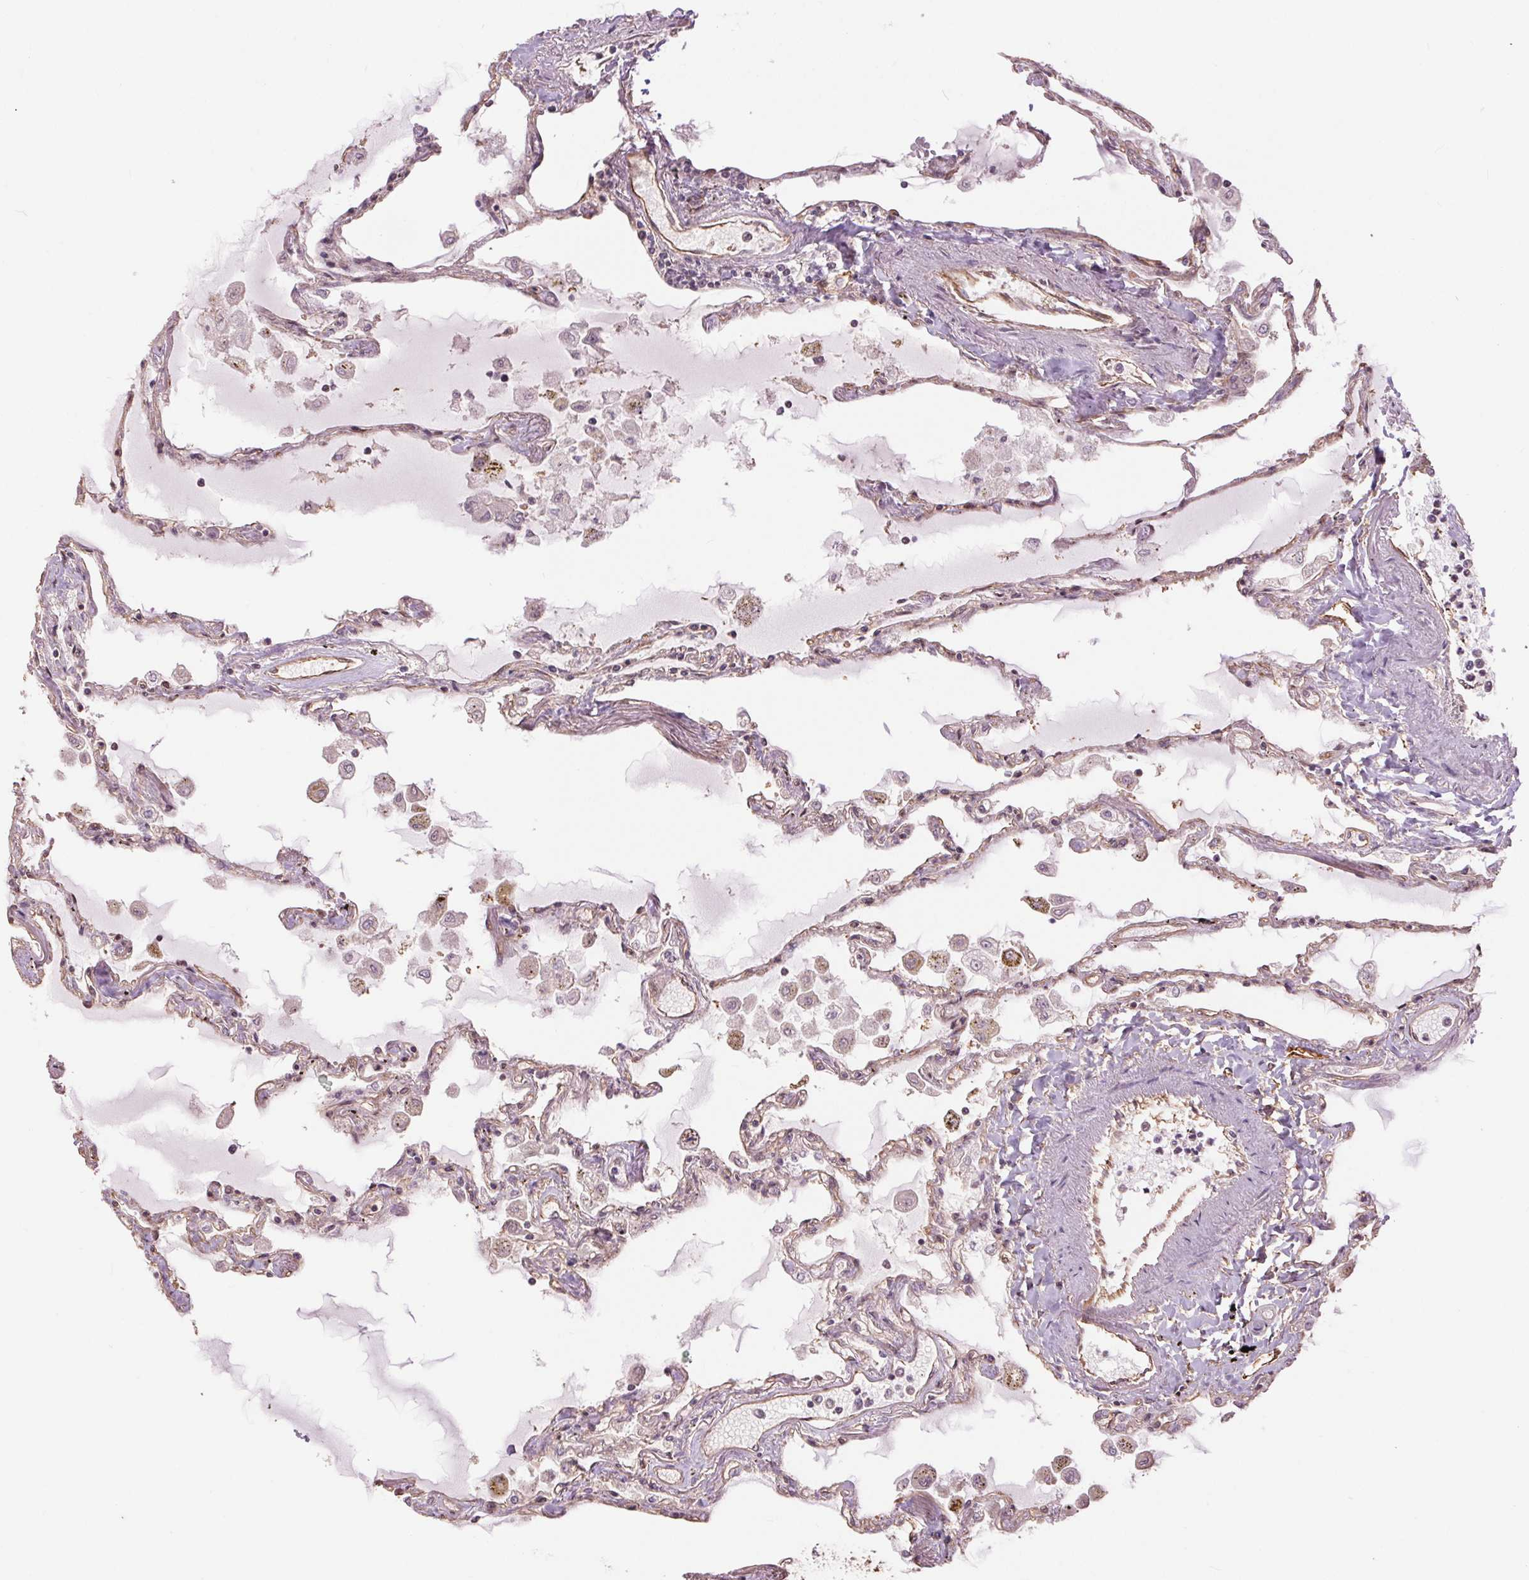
{"staining": {"intensity": "moderate", "quantity": ">75%", "location": "cytoplasmic/membranous,nuclear"}, "tissue": "lung", "cell_type": "Alveolar cells", "image_type": "normal", "snomed": [{"axis": "morphology", "description": "Normal tissue, NOS"}, {"axis": "morphology", "description": "Adenocarcinoma, NOS"}, {"axis": "topography", "description": "Cartilage tissue"}, {"axis": "topography", "description": "Lung"}], "caption": "Immunohistochemical staining of unremarkable human lung shows >75% levels of moderate cytoplasmic/membranous,nuclear protein staining in approximately >75% of alveolar cells.", "gene": "PALM", "patient": {"sex": "female", "age": 67}}